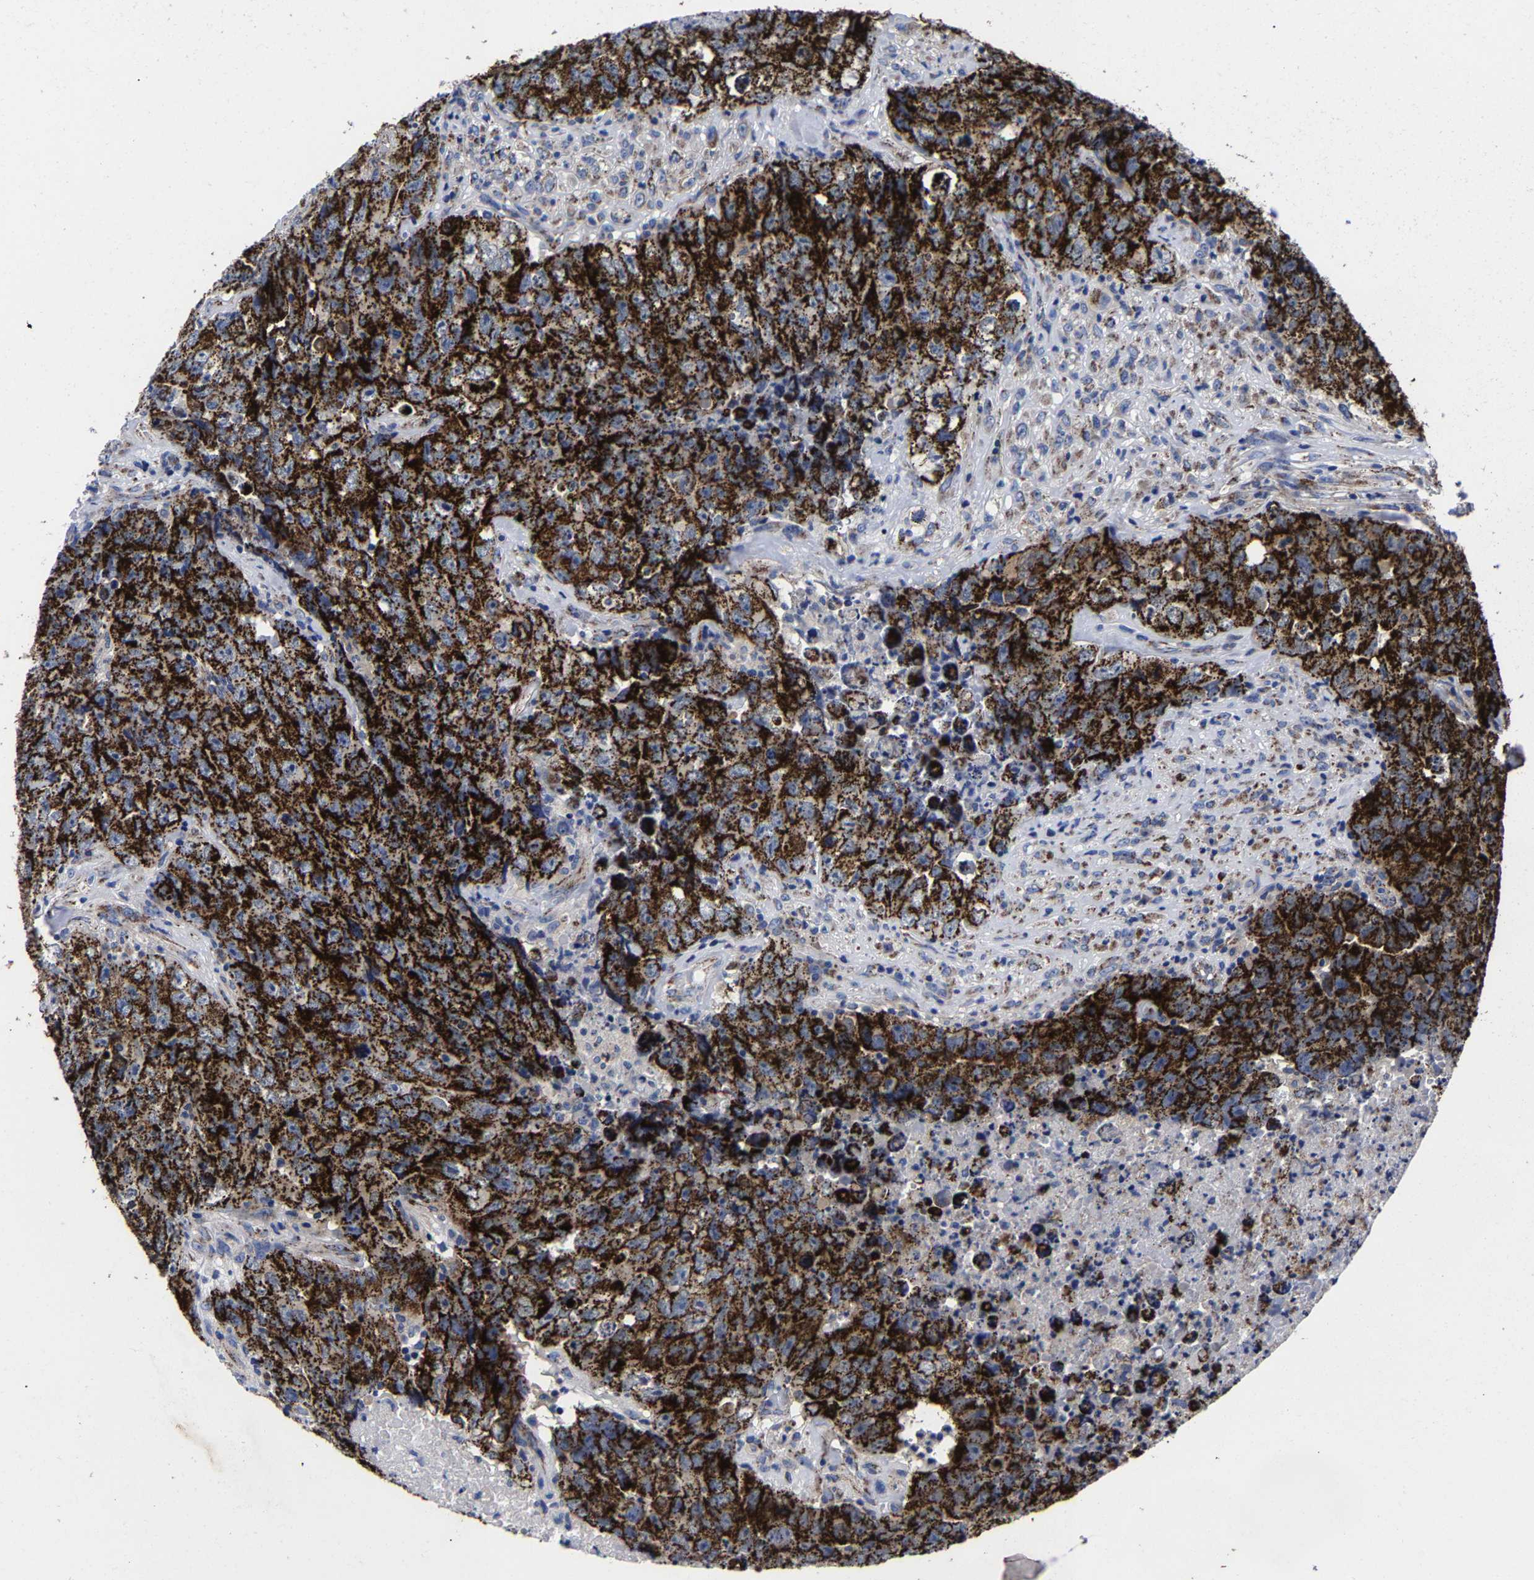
{"staining": {"intensity": "strong", "quantity": ">75%", "location": "cytoplasmic/membranous"}, "tissue": "testis cancer", "cell_type": "Tumor cells", "image_type": "cancer", "snomed": [{"axis": "morphology", "description": "Carcinoma, Embryonal, NOS"}, {"axis": "topography", "description": "Testis"}], "caption": "Immunohistochemical staining of human testis cancer (embryonal carcinoma) reveals high levels of strong cytoplasmic/membranous staining in approximately >75% of tumor cells.", "gene": "AASS", "patient": {"sex": "male", "age": 32}}